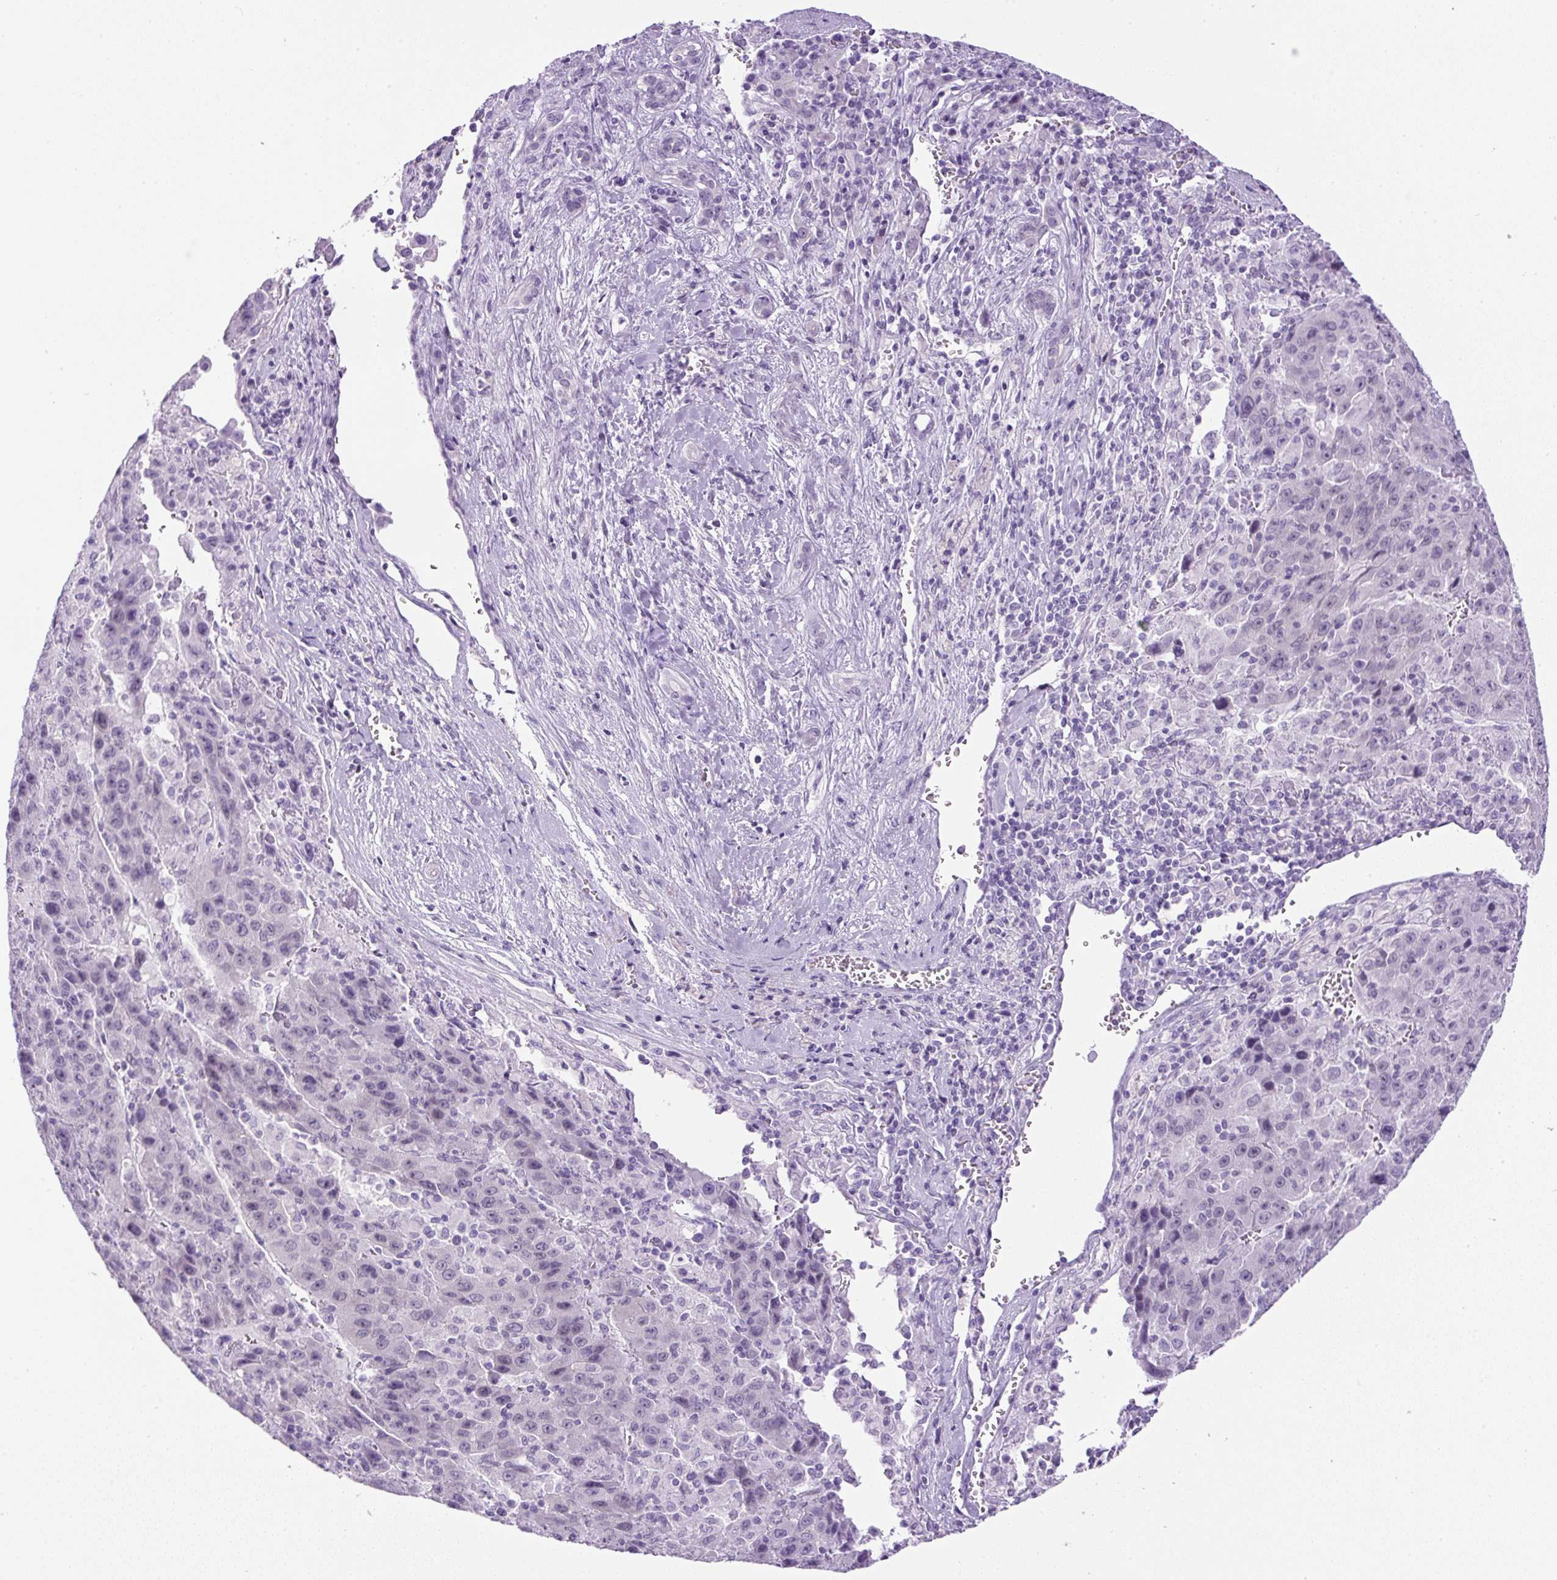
{"staining": {"intensity": "negative", "quantity": "none", "location": "none"}, "tissue": "liver cancer", "cell_type": "Tumor cells", "image_type": "cancer", "snomed": [{"axis": "morphology", "description": "Carcinoma, Hepatocellular, NOS"}, {"axis": "topography", "description": "Liver"}], "caption": "There is no significant expression in tumor cells of hepatocellular carcinoma (liver). The staining is performed using DAB (3,3'-diaminobenzidine) brown chromogen with nuclei counter-stained in using hematoxylin.", "gene": "RHBDD2", "patient": {"sex": "female", "age": 53}}